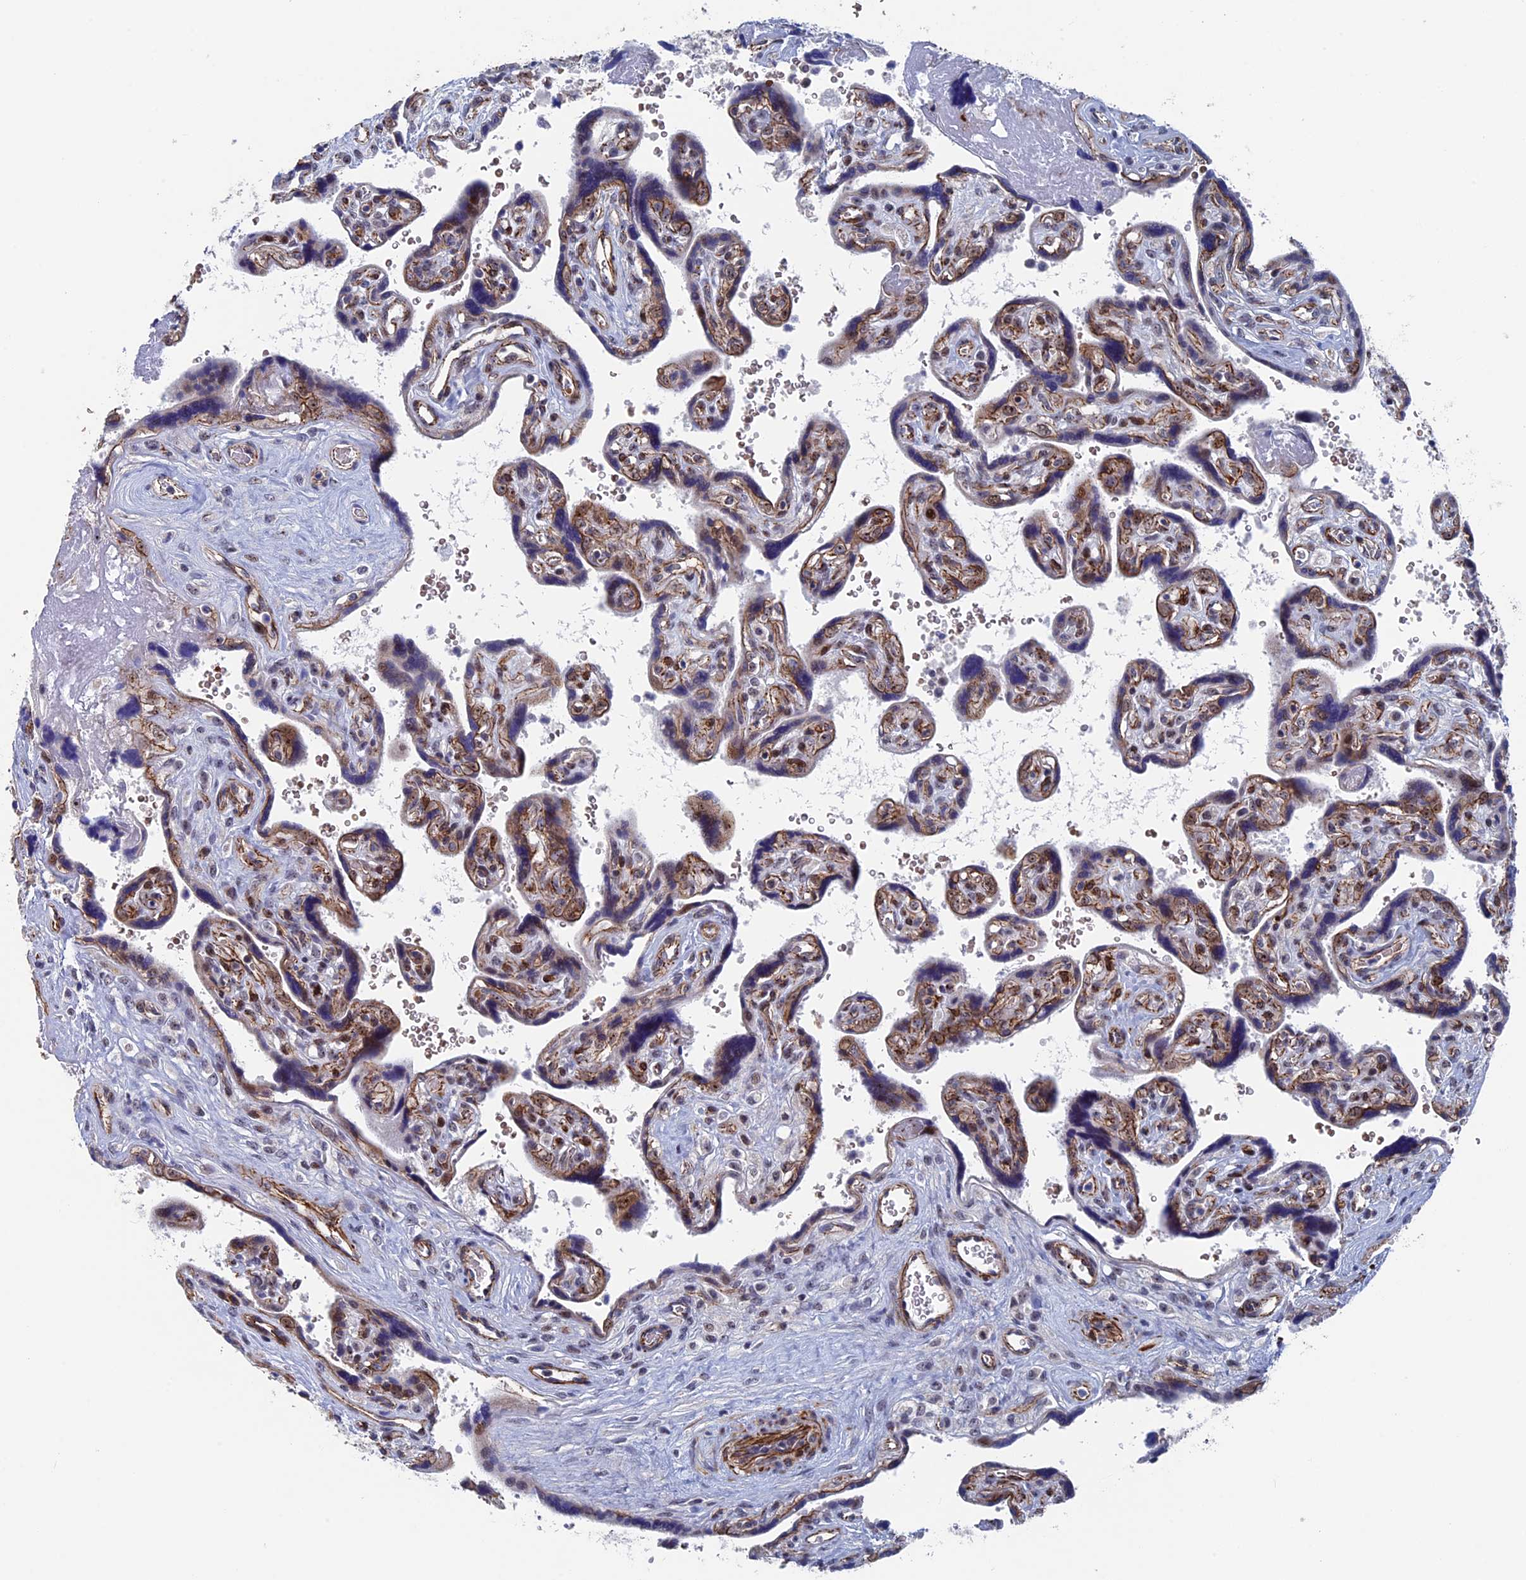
{"staining": {"intensity": "strong", "quantity": "25%-75%", "location": "cytoplasmic/membranous"}, "tissue": "placenta", "cell_type": "Trophoblastic cells", "image_type": "normal", "snomed": [{"axis": "morphology", "description": "Normal tissue, NOS"}, {"axis": "topography", "description": "Placenta"}], "caption": "Benign placenta shows strong cytoplasmic/membranous positivity in approximately 25%-75% of trophoblastic cells.", "gene": "EXOSC9", "patient": {"sex": "female", "age": 39}}